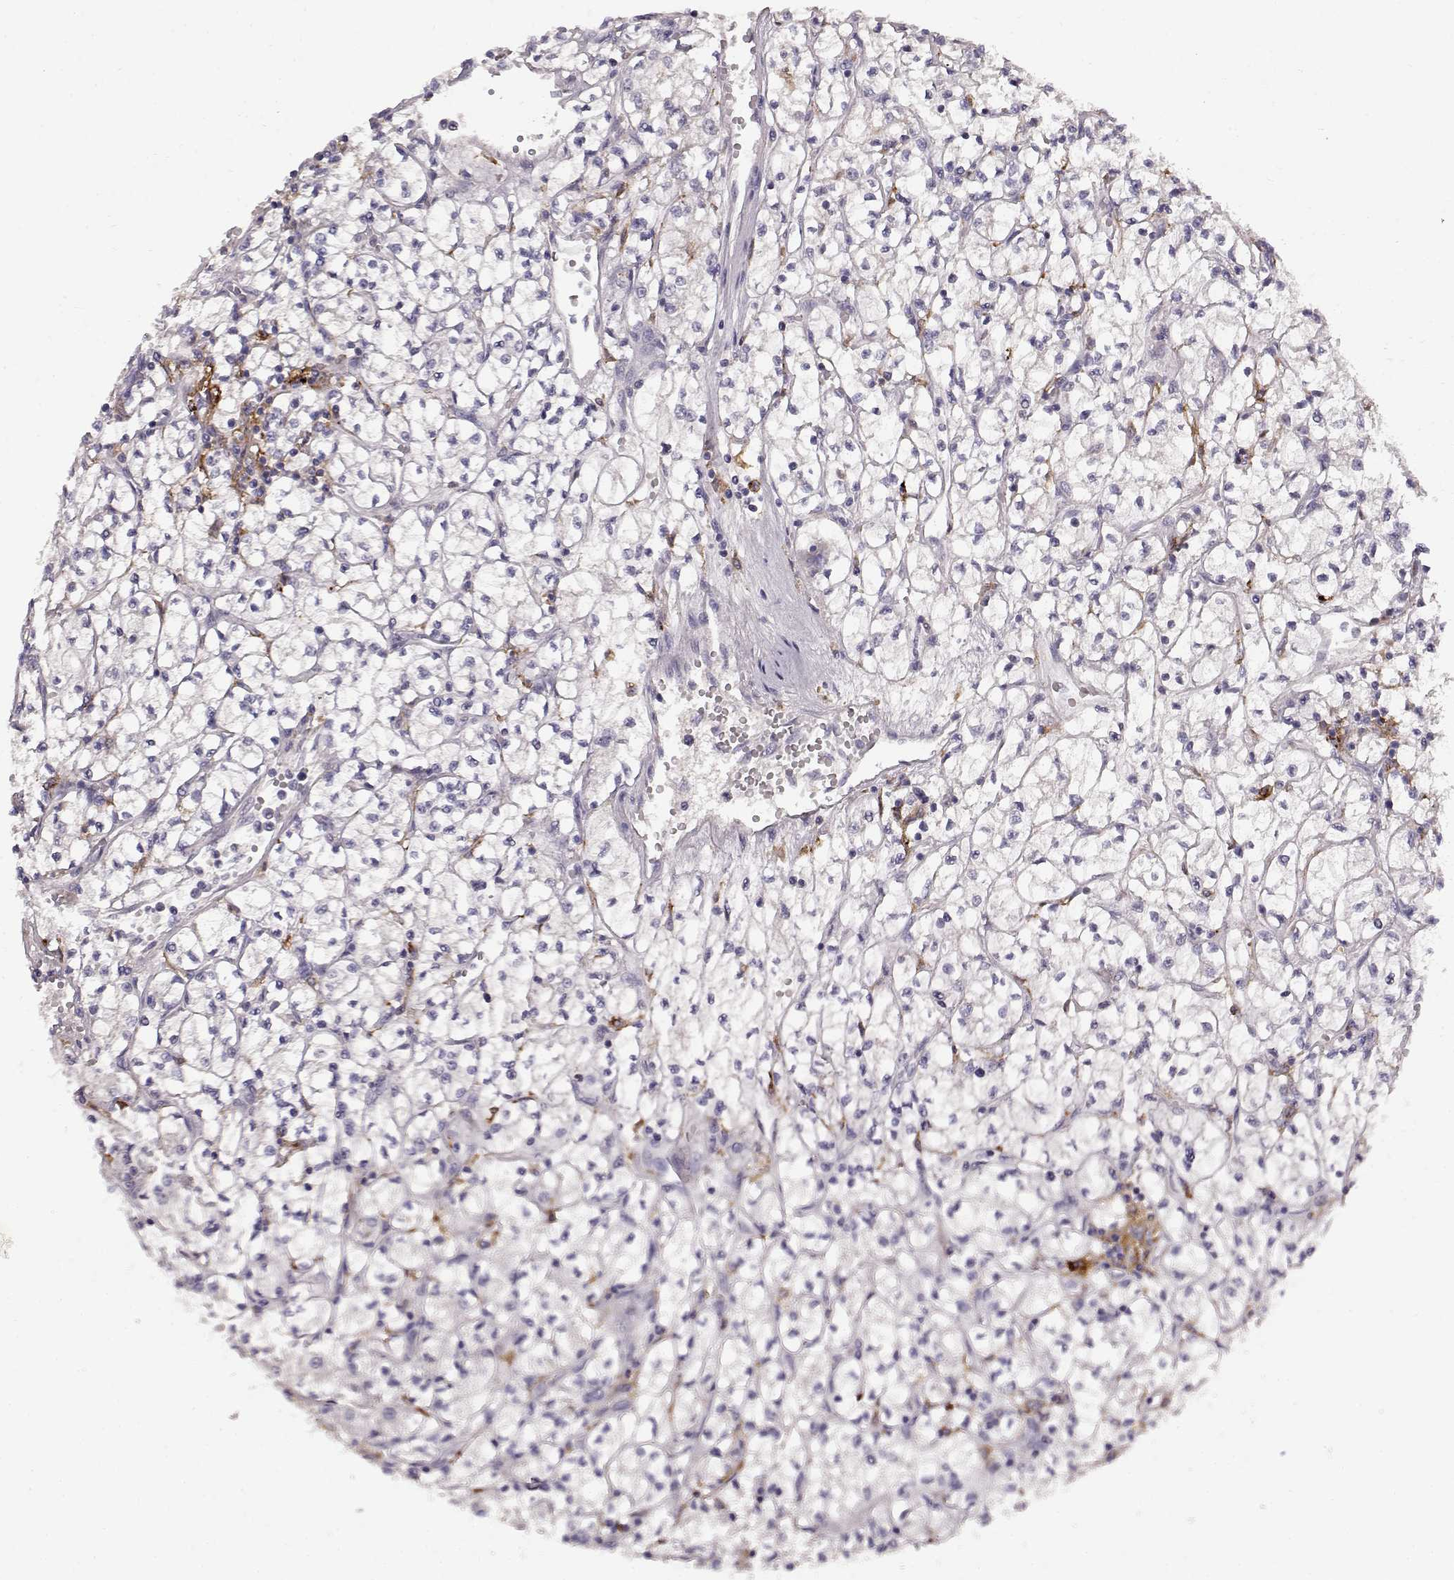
{"staining": {"intensity": "negative", "quantity": "none", "location": "none"}, "tissue": "renal cancer", "cell_type": "Tumor cells", "image_type": "cancer", "snomed": [{"axis": "morphology", "description": "Adenocarcinoma, NOS"}, {"axis": "topography", "description": "Kidney"}], "caption": "A histopathology image of human renal cancer (adenocarcinoma) is negative for staining in tumor cells. (DAB (3,3'-diaminobenzidine) immunohistochemistry, high magnification).", "gene": "CCNF", "patient": {"sex": "female", "age": 64}}